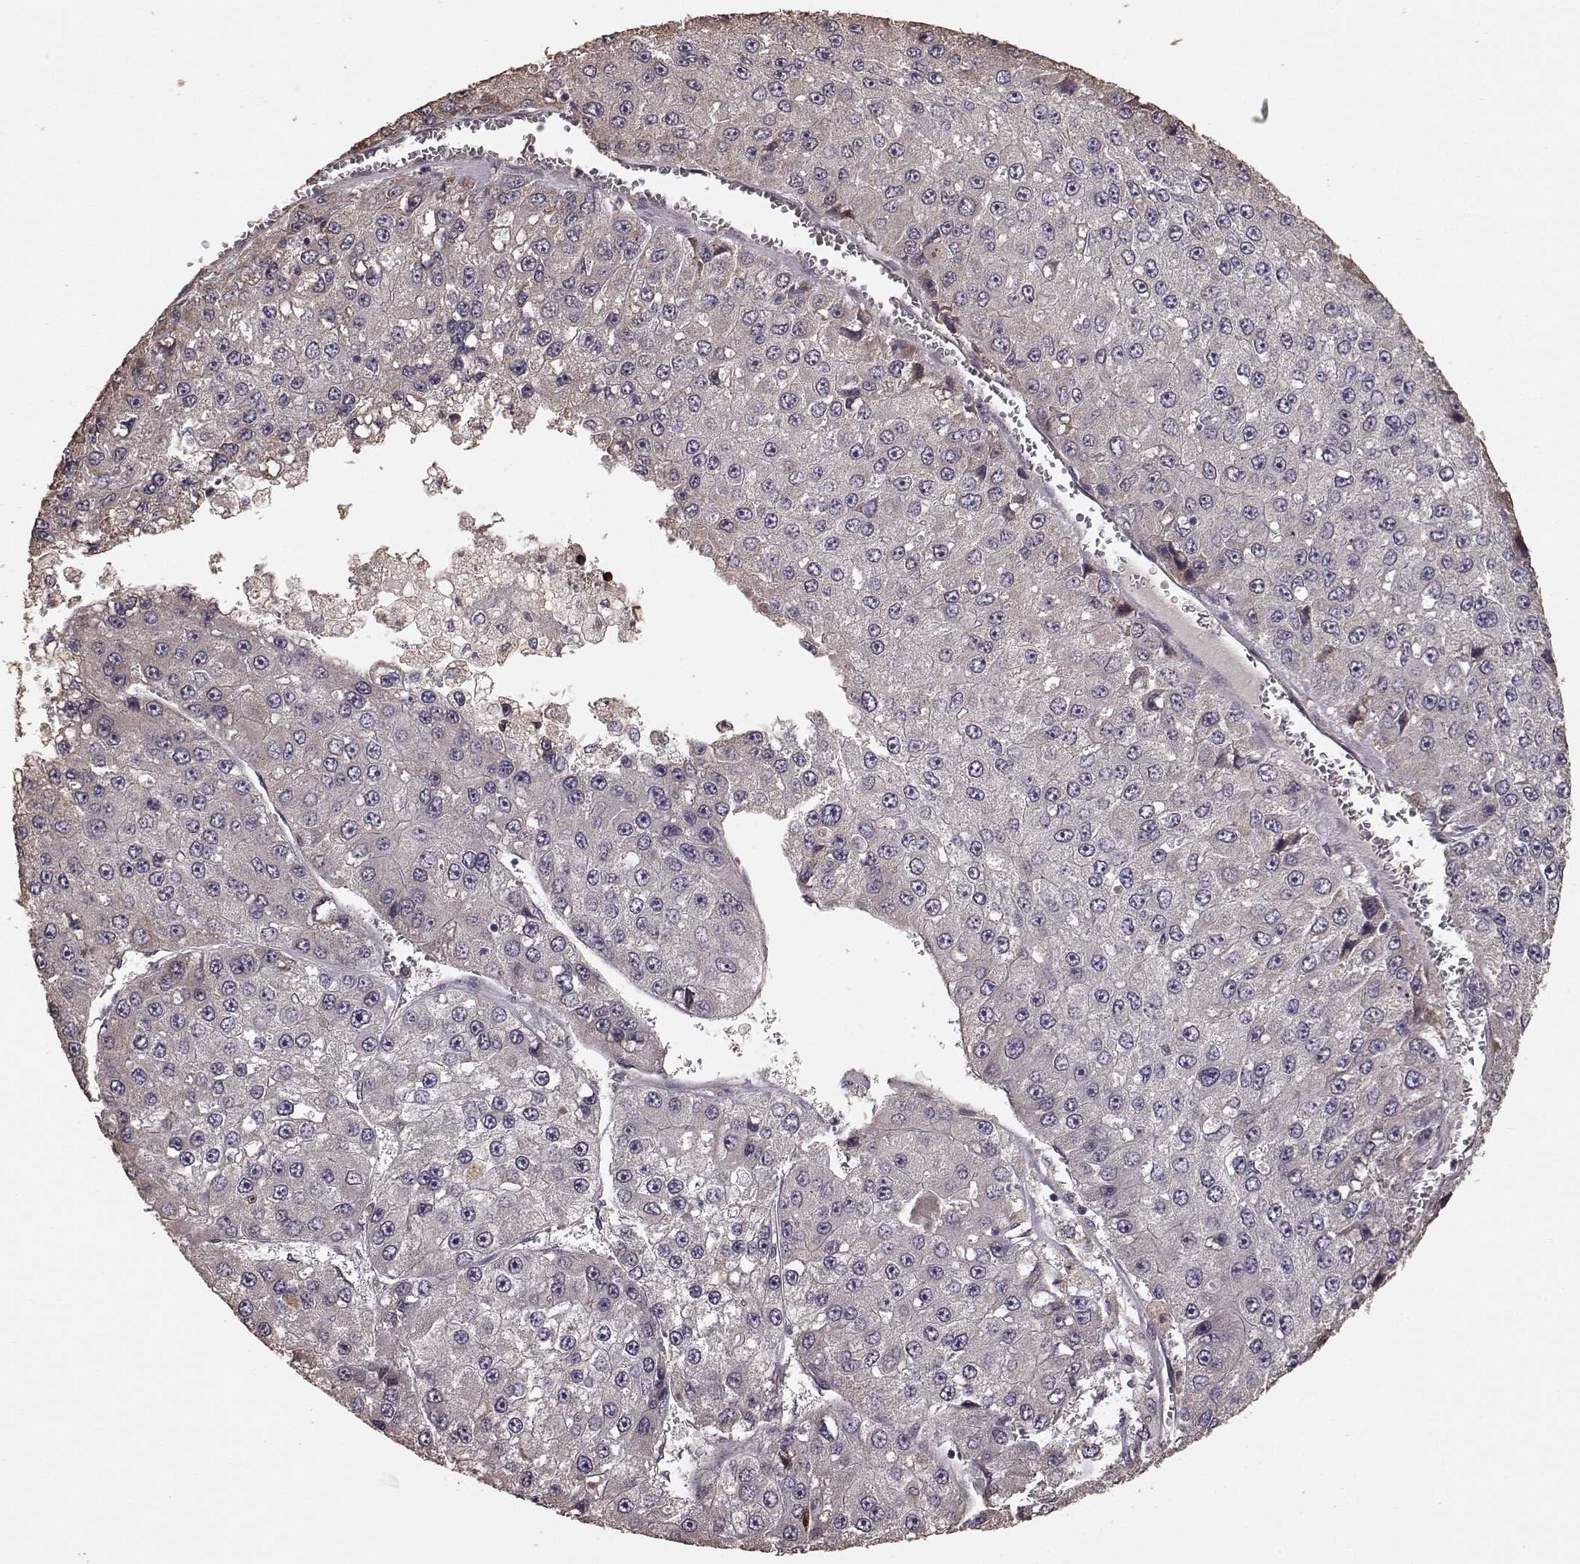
{"staining": {"intensity": "weak", "quantity": ">75%", "location": "cytoplasmic/membranous"}, "tissue": "liver cancer", "cell_type": "Tumor cells", "image_type": "cancer", "snomed": [{"axis": "morphology", "description": "Carcinoma, Hepatocellular, NOS"}, {"axis": "topography", "description": "Liver"}], "caption": "Immunohistochemistry (IHC) micrograph of neoplastic tissue: liver cancer (hepatocellular carcinoma) stained using immunohistochemistry (IHC) exhibits low levels of weak protein expression localized specifically in the cytoplasmic/membranous of tumor cells, appearing as a cytoplasmic/membranous brown color.", "gene": "USP15", "patient": {"sex": "female", "age": 73}}